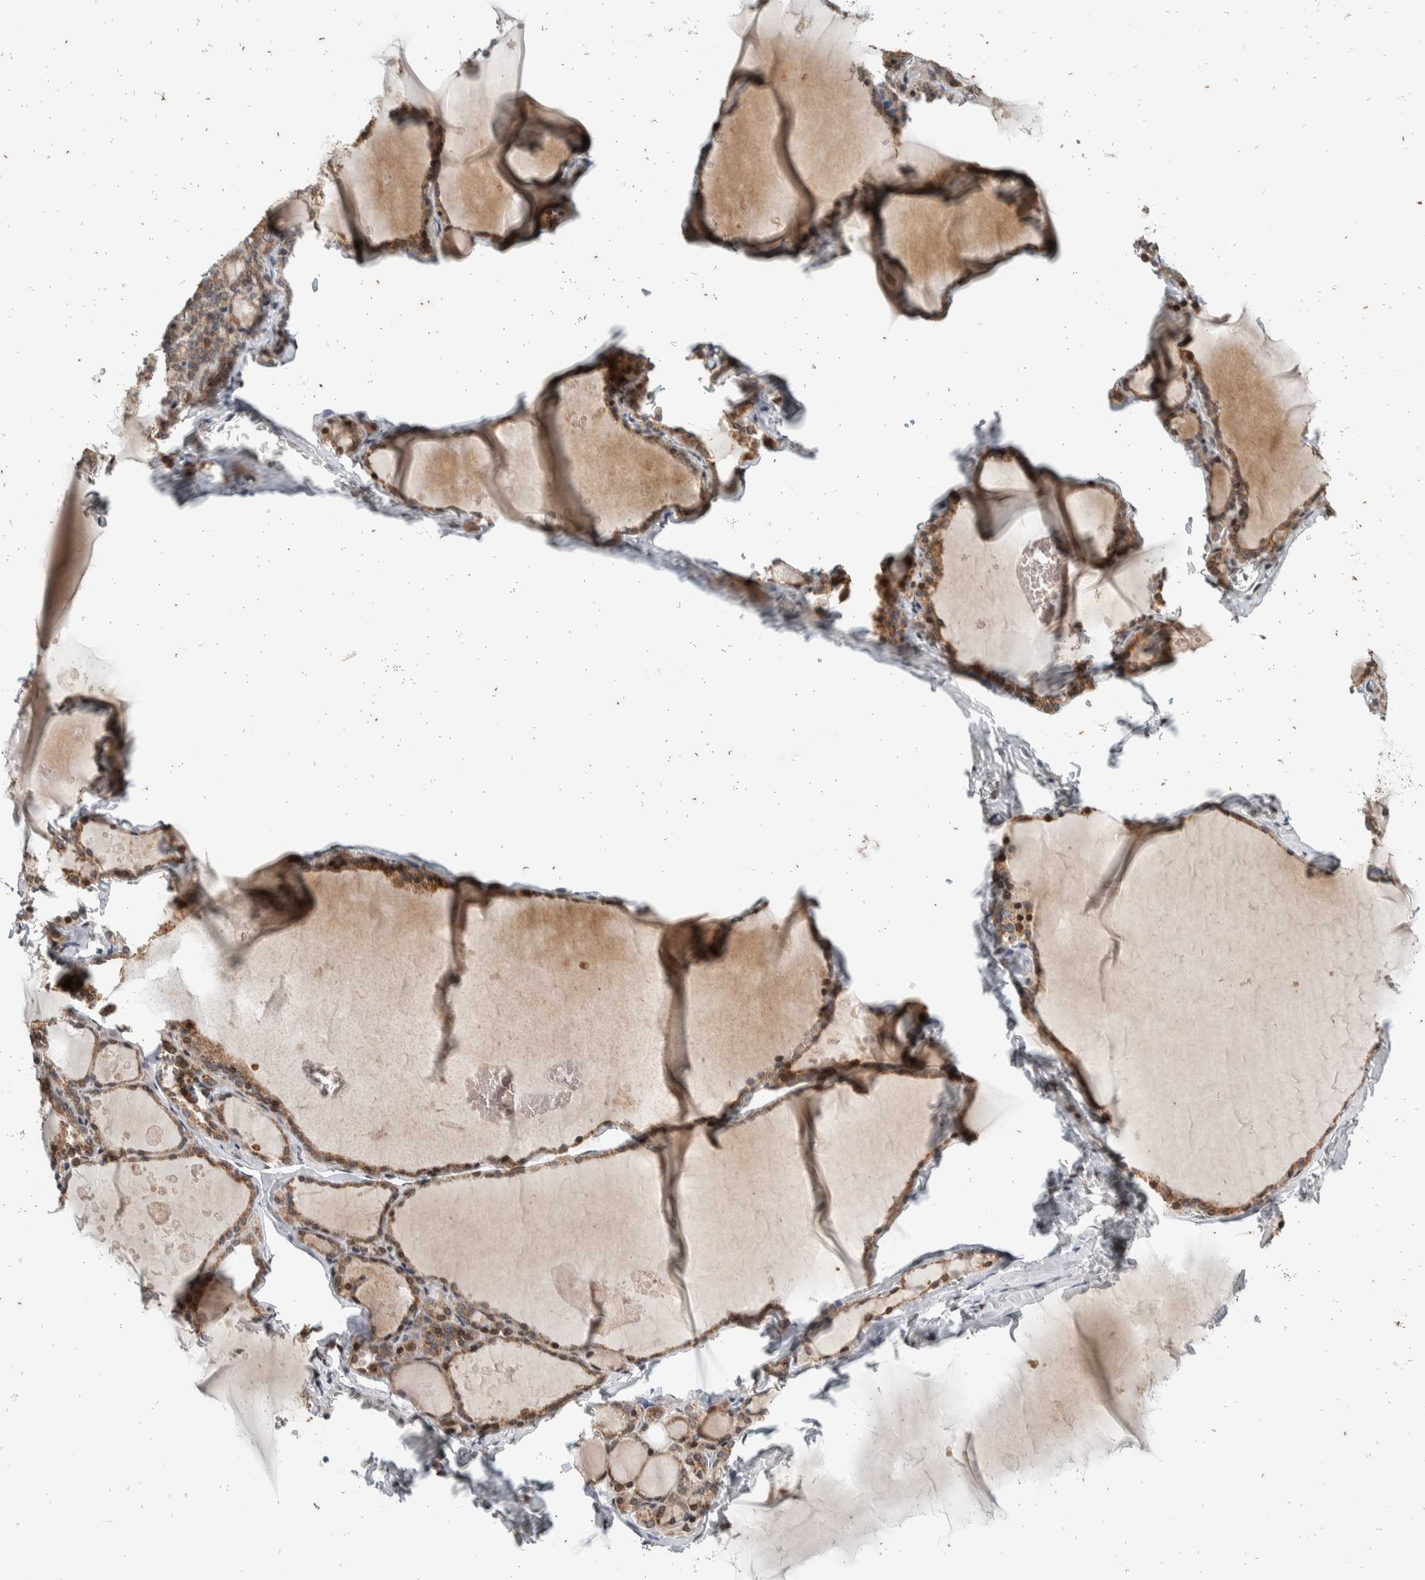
{"staining": {"intensity": "moderate", "quantity": ">75%", "location": "cytoplasmic/membranous,nuclear"}, "tissue": "thyroid gland", "cell_type": "Glandular cells", "image_type": "normal", "snomed": [{"axis": "morphology", "description": "Normal tissue, NOS"}, {"axis": "topography", "description": "Thyroid gland"}], "caption": "IHC image of normal thyroid gland: thyroid gland stained using IHC displays medium levels of moderate protein expression localized specifically in the cytoplasmic/membranous,nuclear of glandular cells, appearing as a cytoplasmic/membranous,nuclear brown color.", "gene": "ATXN7L1", "patient": {"sex": "male", "age": 56}}